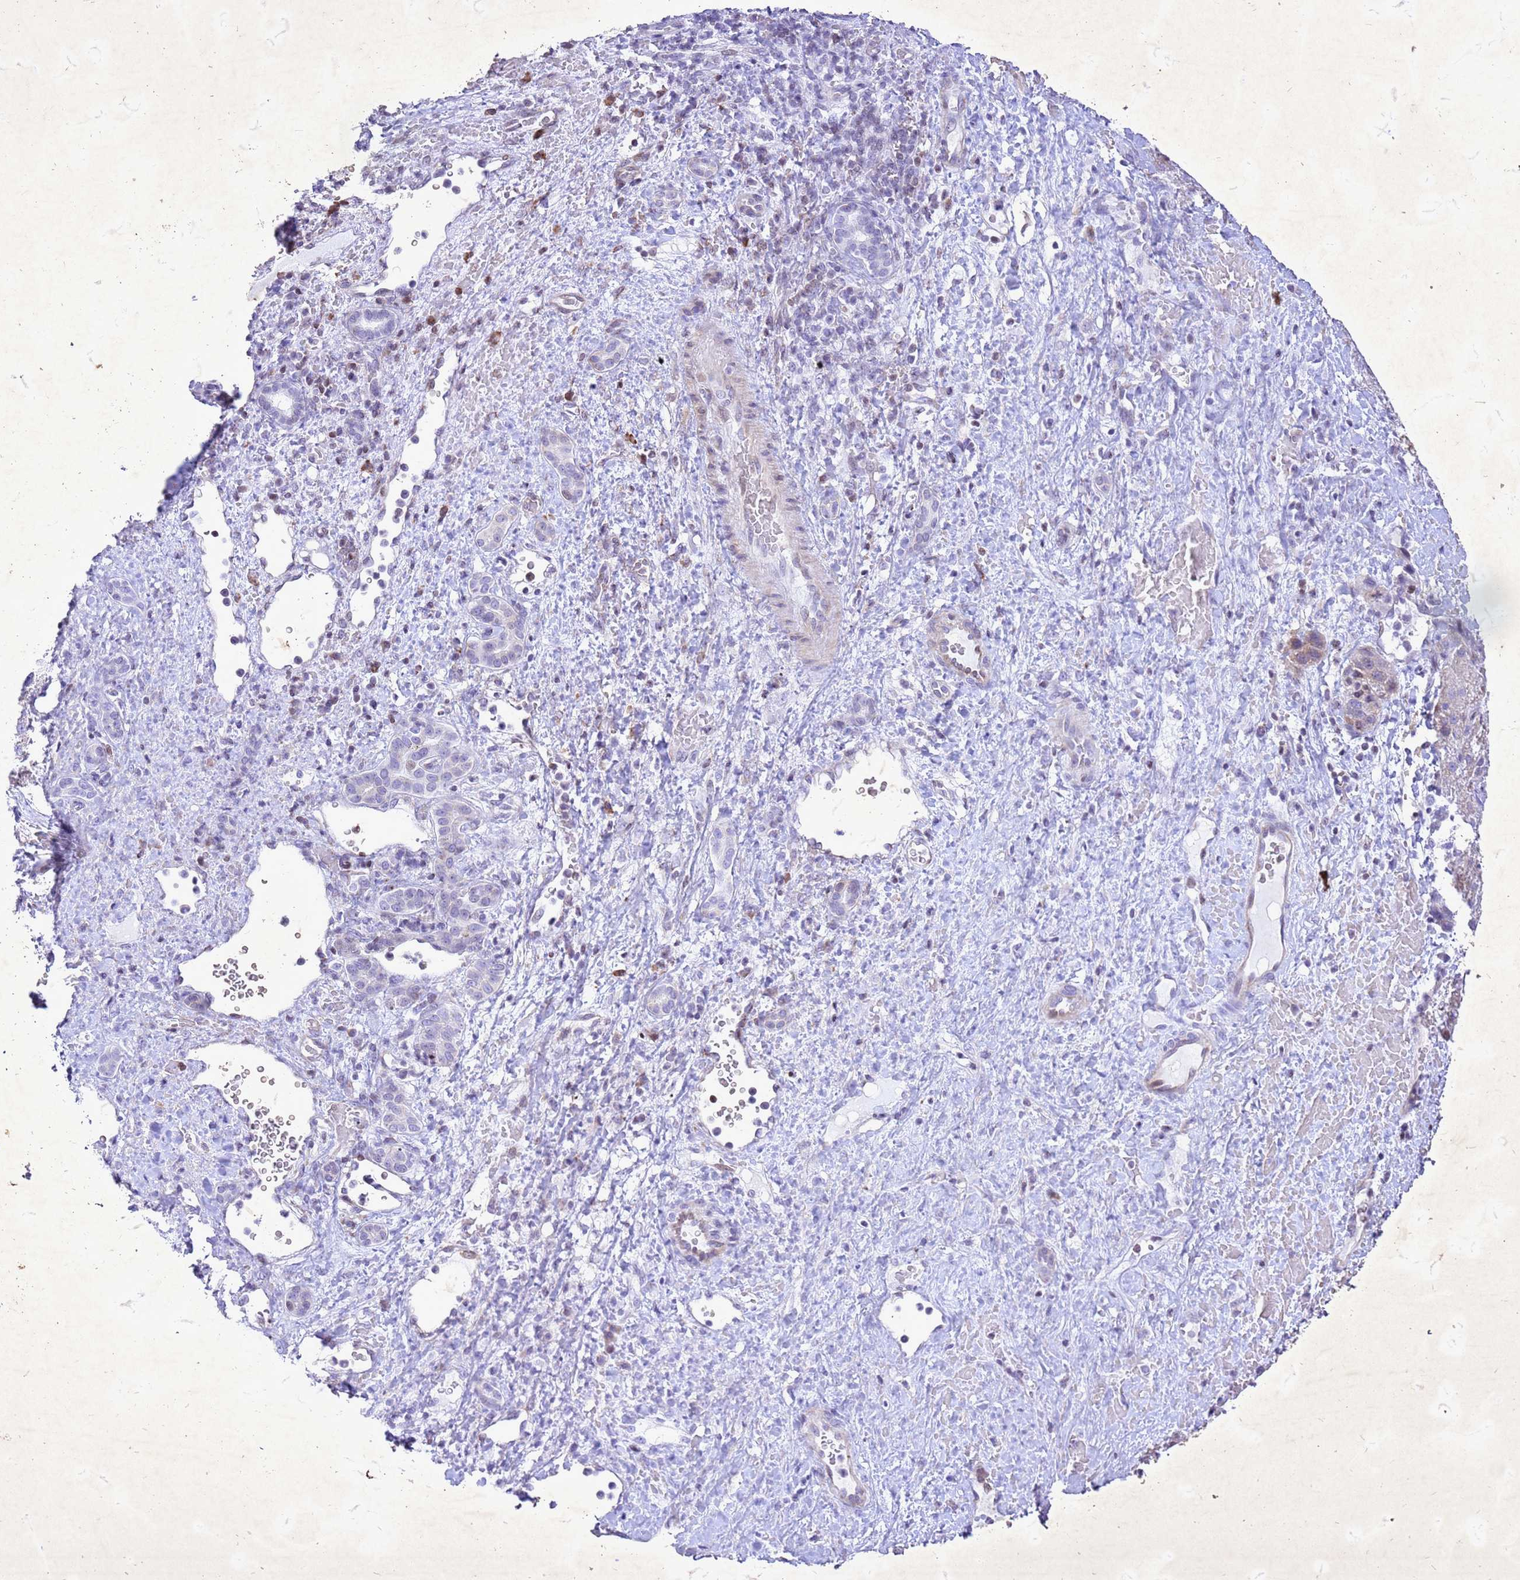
{"staining": {"intensity": "negative", "quantity": "none", "location": "none"}, "tissue": "liver cancer", "cell_type": "Tumor cells", "image_type": "cancer", "snomed": [{"axis": "morphology", "description": "Normal tissue, NOS"}, {"axis": "morphology", "description": "Carcinoma, Hepatocellular, NOS"}, {"axis": "topography", "description": "Liver"}], "caption": "Immunohistochemistry of liver cancer reveals no staining in tumor cells.", "gene": "COPS9", "patient": {"sex": "male", "age": 57}}